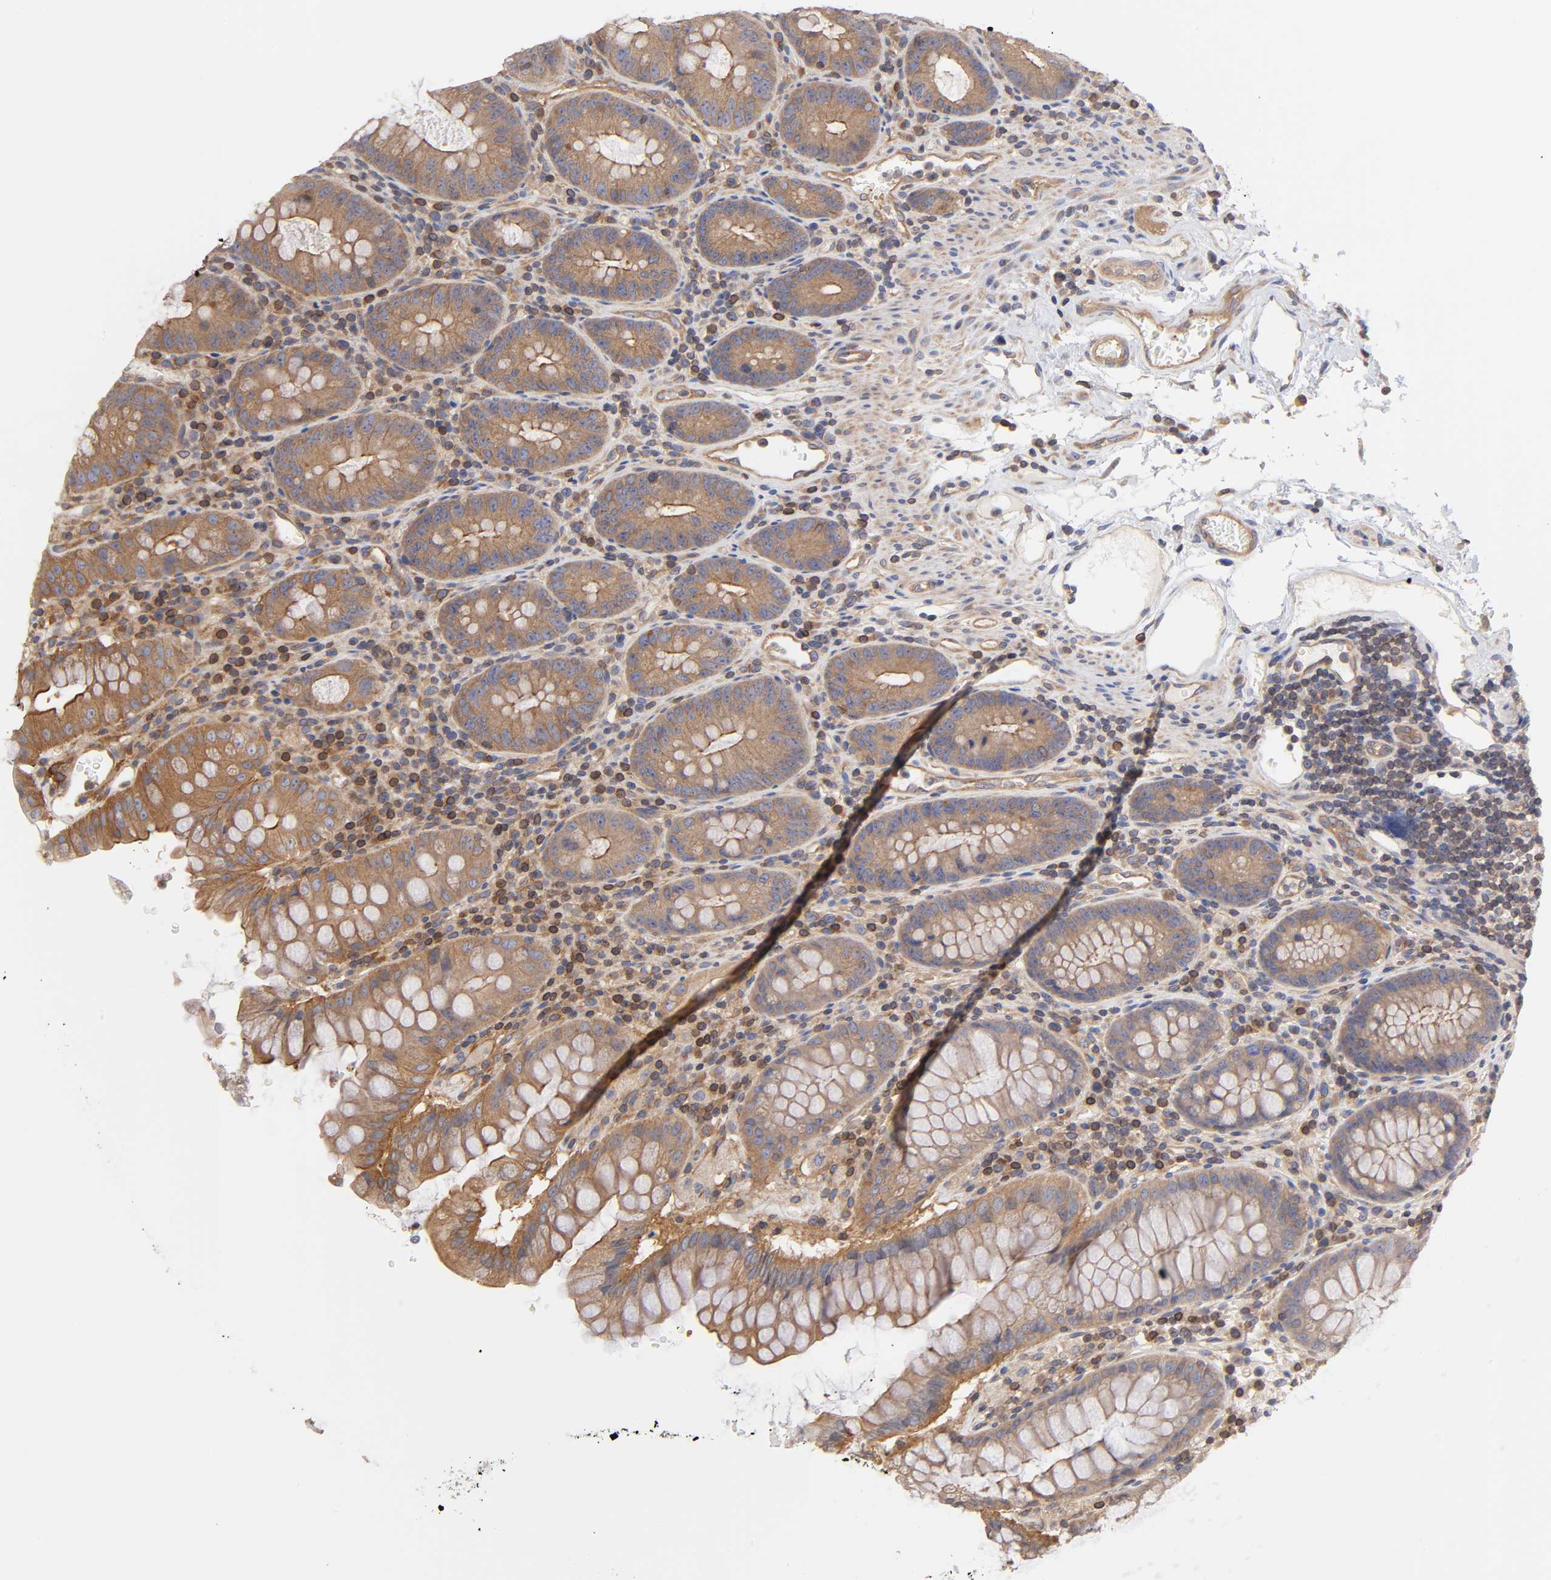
{"staining": {"intensity": "moderate", "quantity": ">75%", "location": "cytoplasmic/membranous"}, "tissue": "colon", "cell_type": "Endothelial cells", "image_type": "normal", "snomed": [{"axis": "morphology", "description": "Normal tissue, NOS"}, {"axis": "topography", "description": "Colon"}], "caption": "Endothelial cells reveal medium levels of moderate cytoplasmic/membranous staining in approximately >75% of cells in benign human colon. Immunohistochemistry (ihc) stains the protein in brown and the nuclei are stained blue.", "gene": "STRN3", "patient": {"sex": "female", "age": 46}}